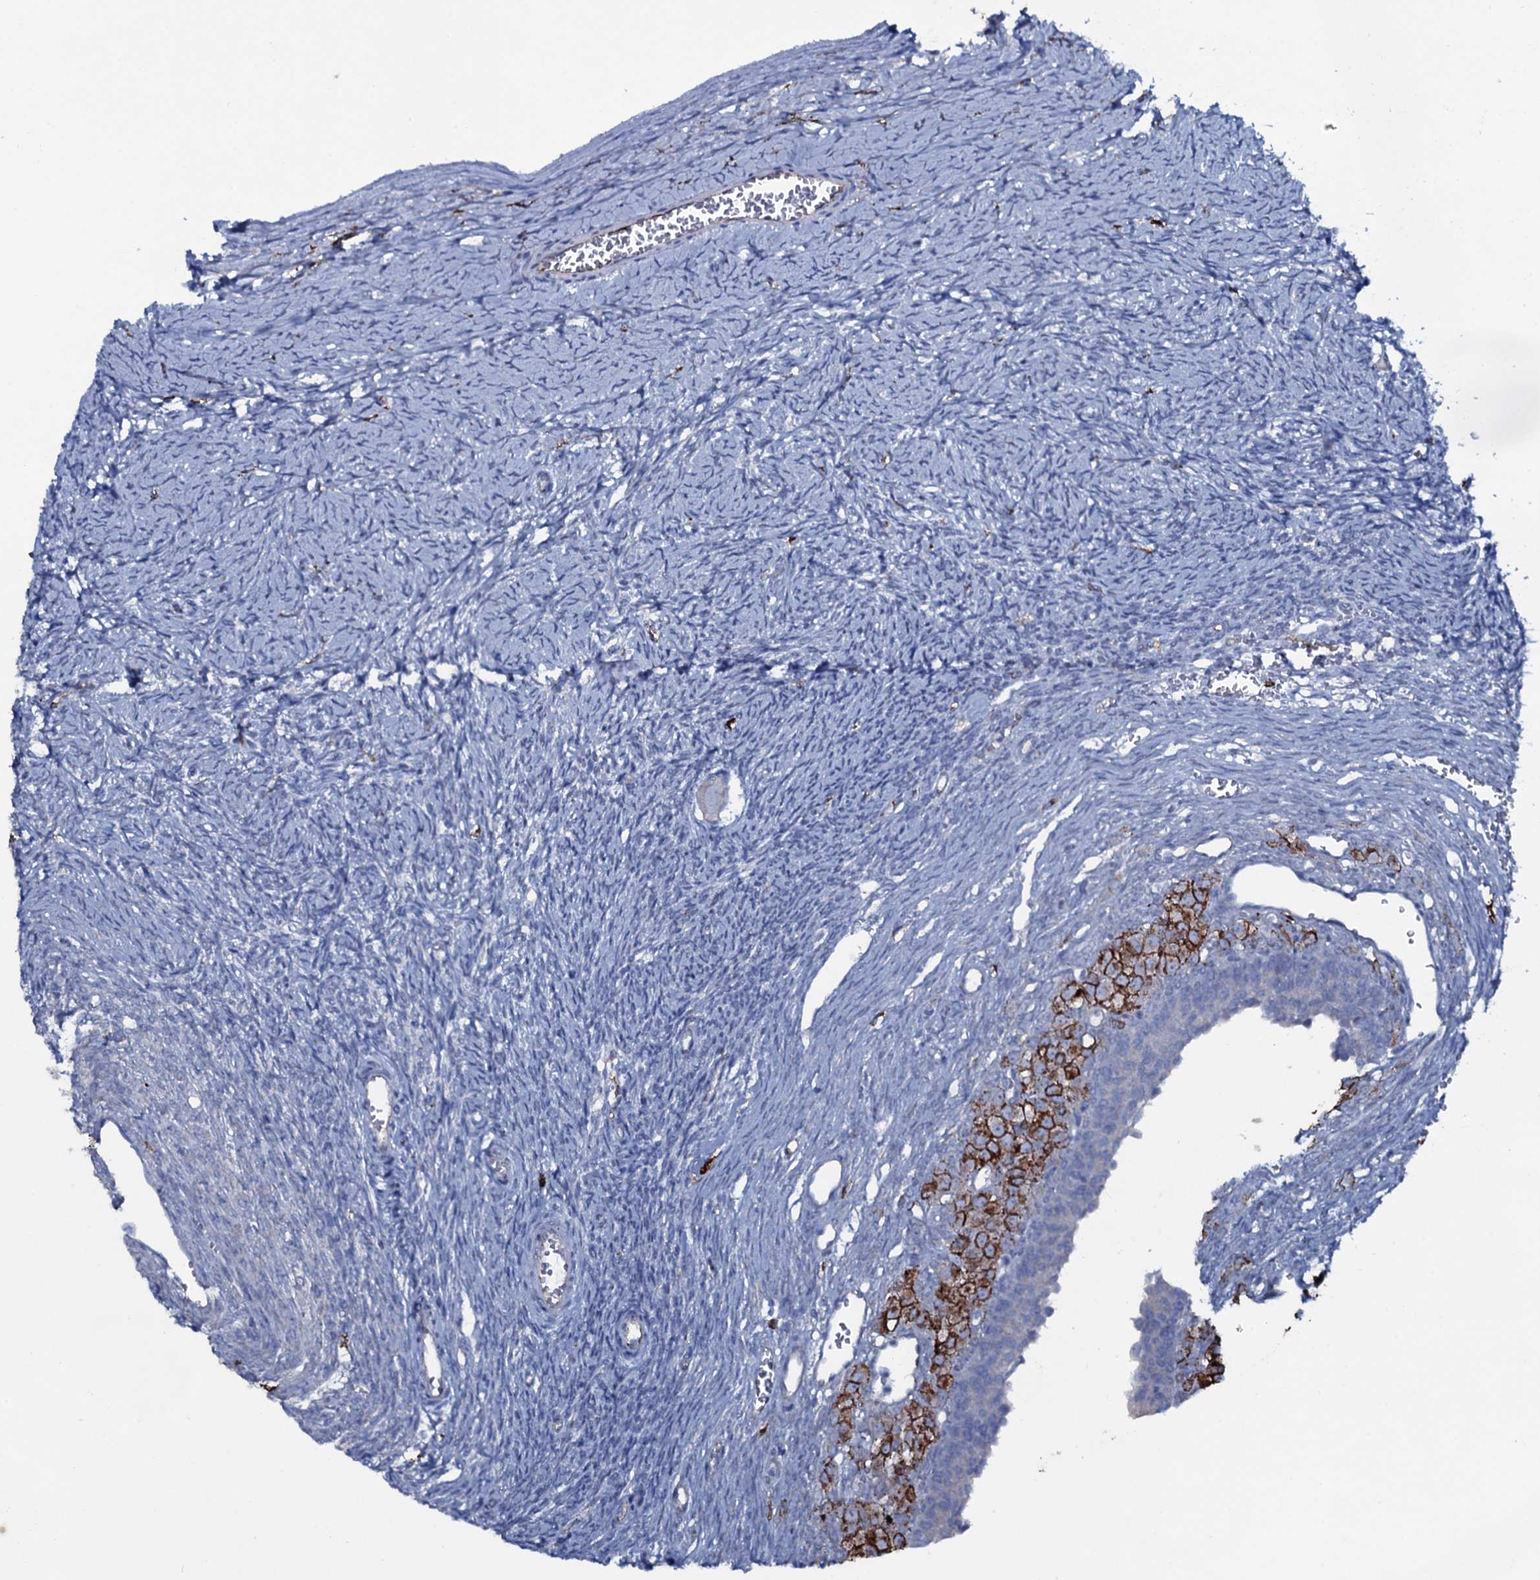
{"staining": {"intensity": "negative", "quantity": "none", "location": "none"}, "tissue": "ovary", "cell_type": "Follicle cells", "image_type": "normal", "snomed": [{"axis": "morphology", "description": "Normal tissue, NOS"}, {"axis": "topography", "description": "Ovary"}], "caption": "This is an immunohistochemistry (IHC) micrograph of normal human ovary. There is no expression in follicle cells.", "gene": "OSBPL2", "patient": {"sex": "female", "age": 39}}